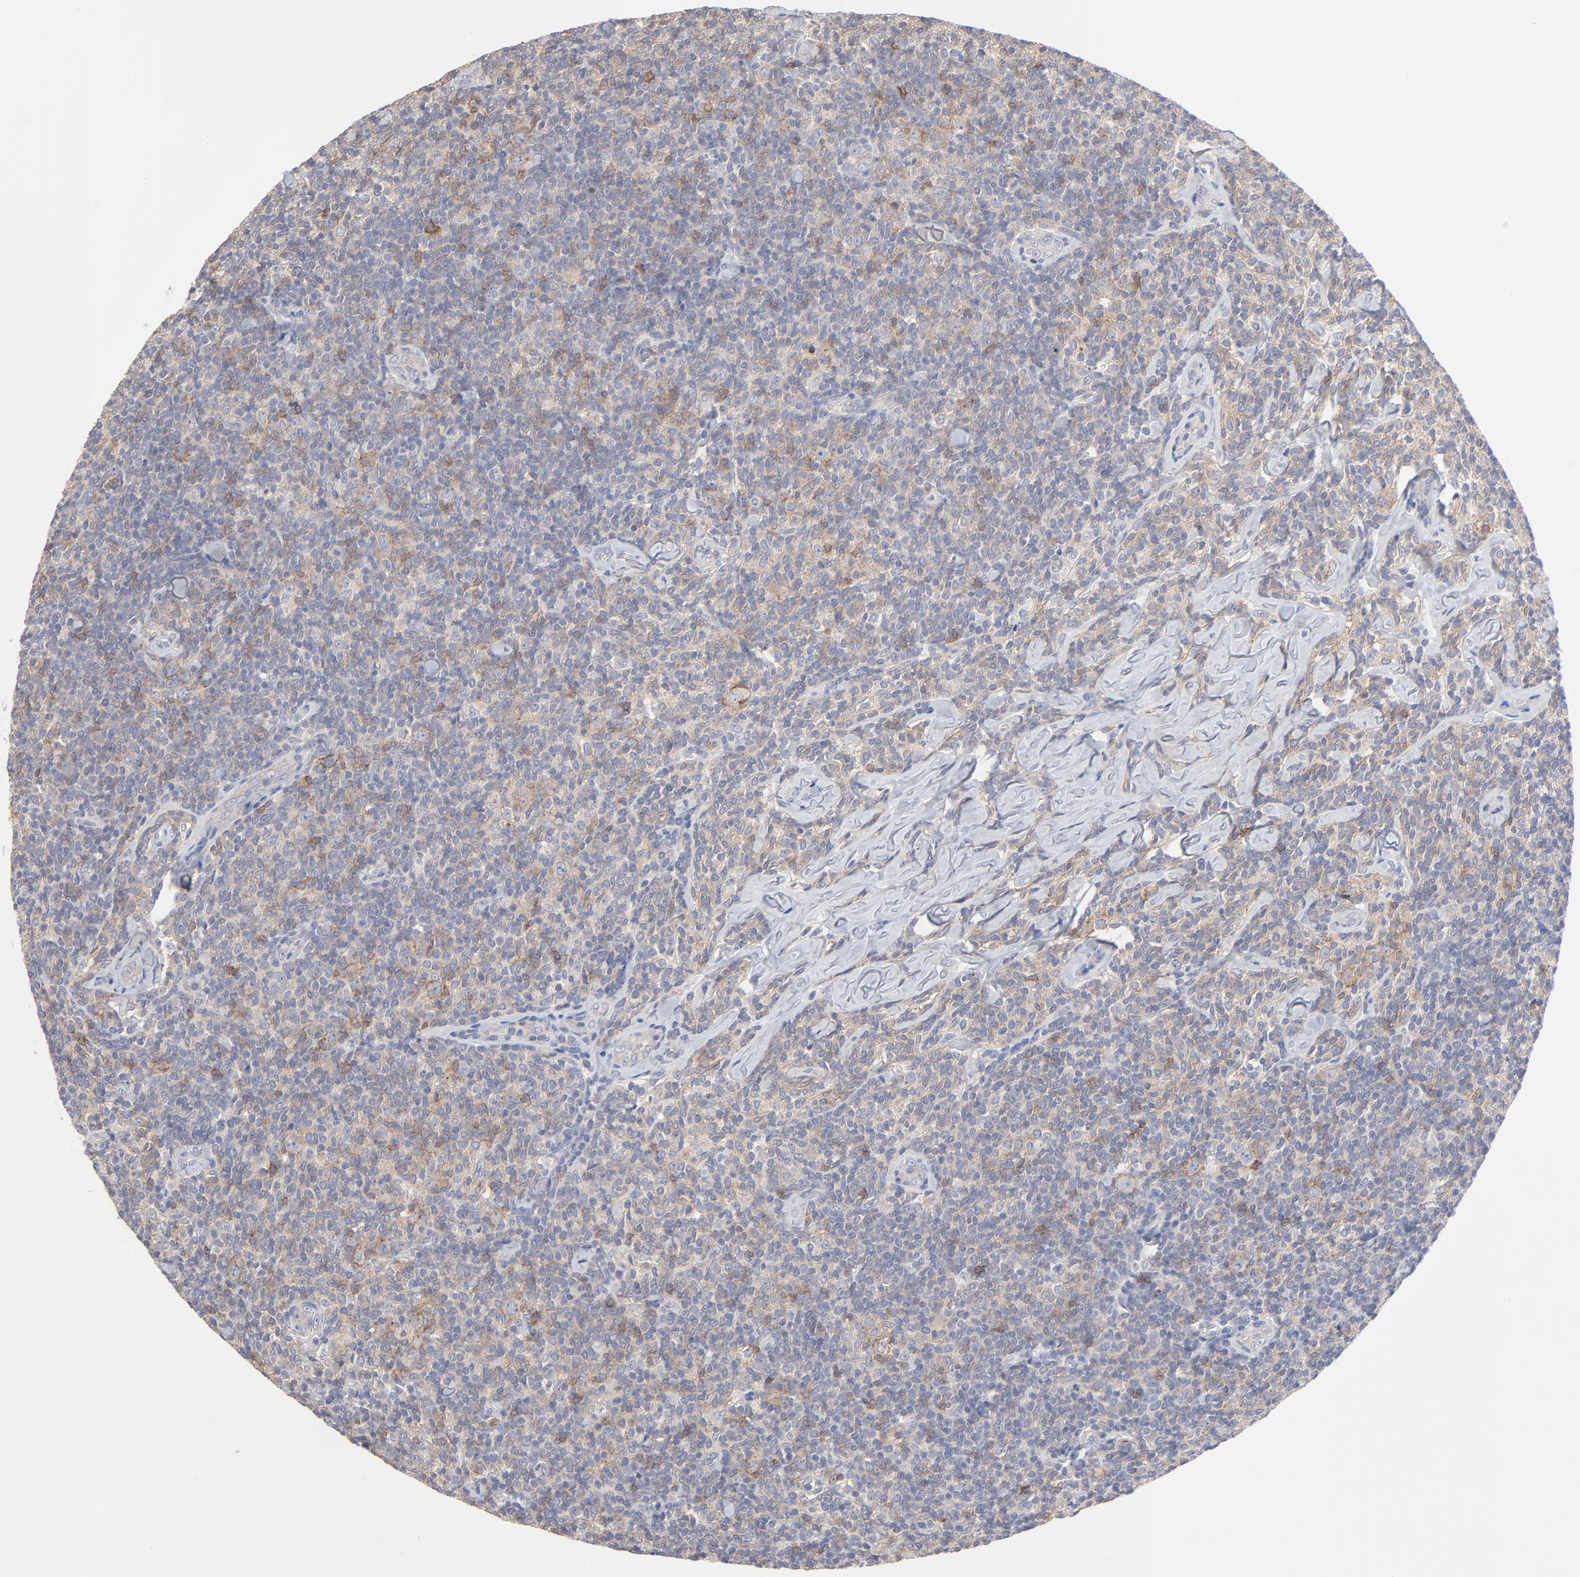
{"staining": {"intensity": "moderate", "quantity": "25%-75%", "location": "cytoplasmic/membranous"}, "tissue": "lymphoma", "cell_type": "Tumor cells", "image_type": "cancer", "snomed": [{"axis": "morphology", "description": "Malignant lymphoma, non-Hodgkin's type, Low grade"}, {"axis": "topography", "description": "Lymph node"}], "caption": "This photomicrograph displays immunohistochemistry (IHC) staining of low-grade malignant lymphoma, non-Hodgkin's type, with medium moderate cytoplasmic/membranous expression in about 25%-75% of tumor cells.", "gene": "SLC16A1", "patient": {"sex": "female", "age": 56}}